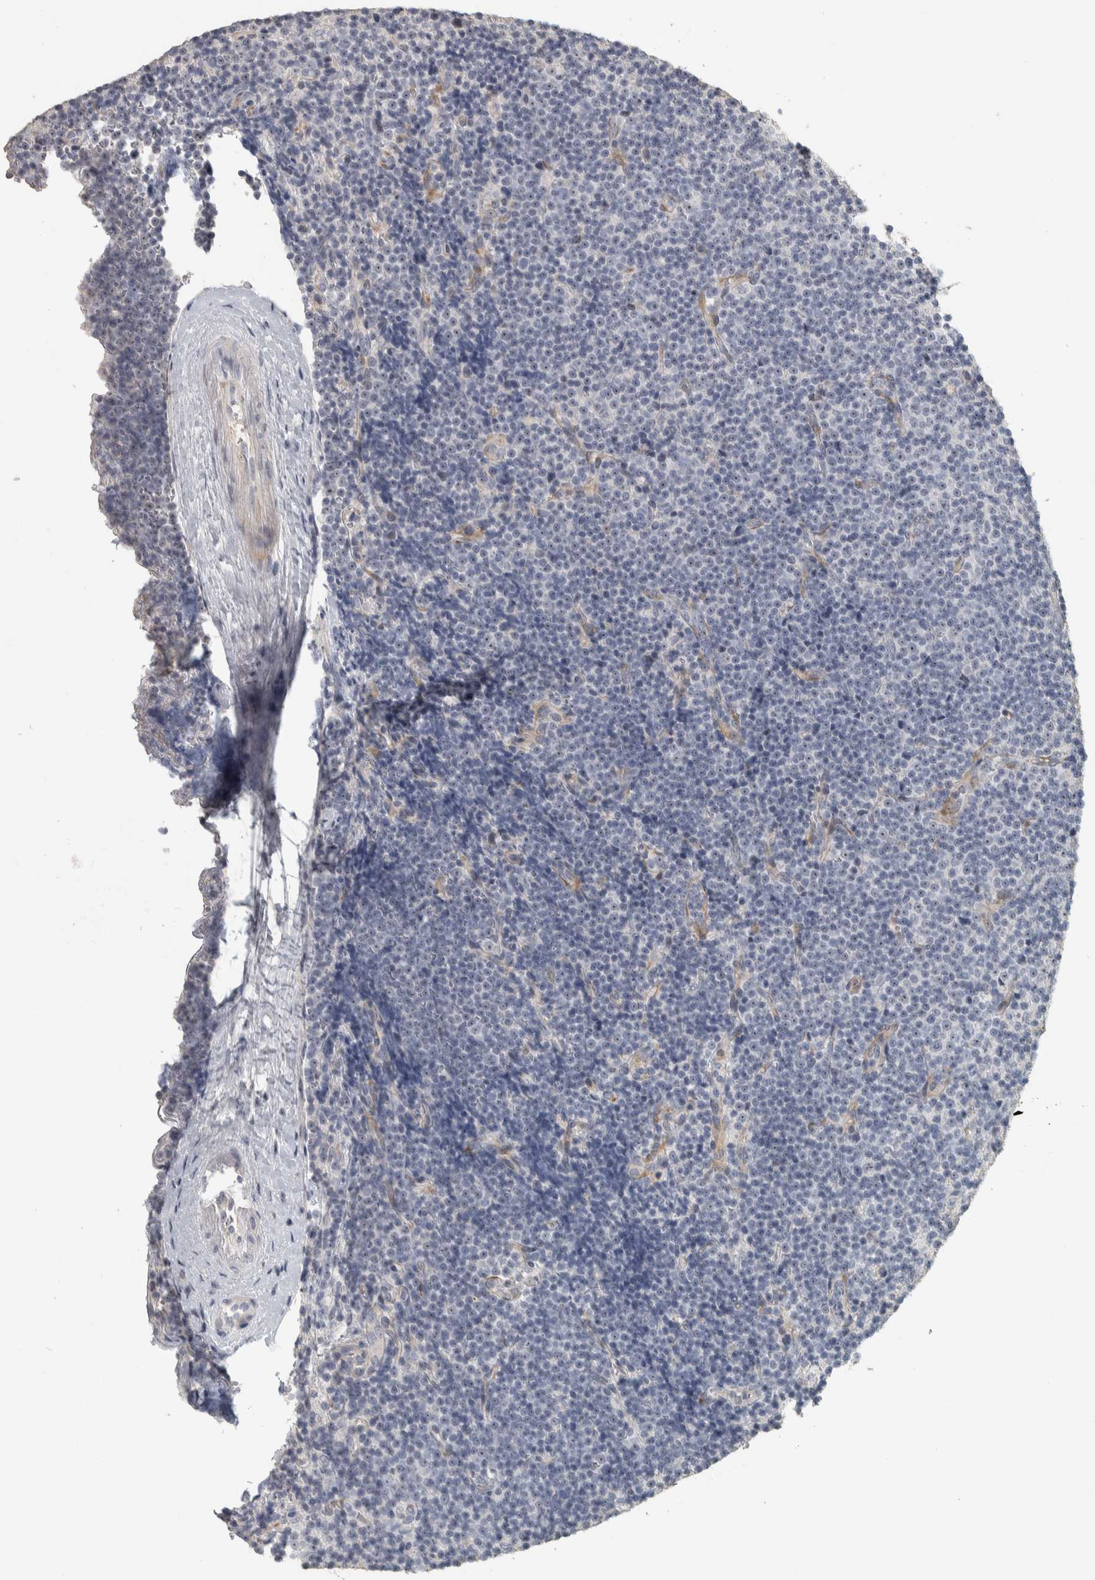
{"staining": {"intensity": "weak", "quantity": "25%-75%", "location": "nuclear"}, "tissue": "lymphoma", "cell_type": "Tumor cells", "image_type": "cancer", "snomed": [{"axis": "morphology", "description": "Malignant lymphoma, non-Hodgkin's type, Low grade"}, {"axis": "topography", "description": "Lymph node"}], "caption": "Immunohistochemistry histopathology image of low-grade malignant lymphoma, non-Hodgkin's type stained for a protein (brown), which displays low levels of weak nuclear positivity in approximately 25%-75% of tumor cells.", "gene": "DCAF10", "patient": {"sex": "female", "age": 67}}